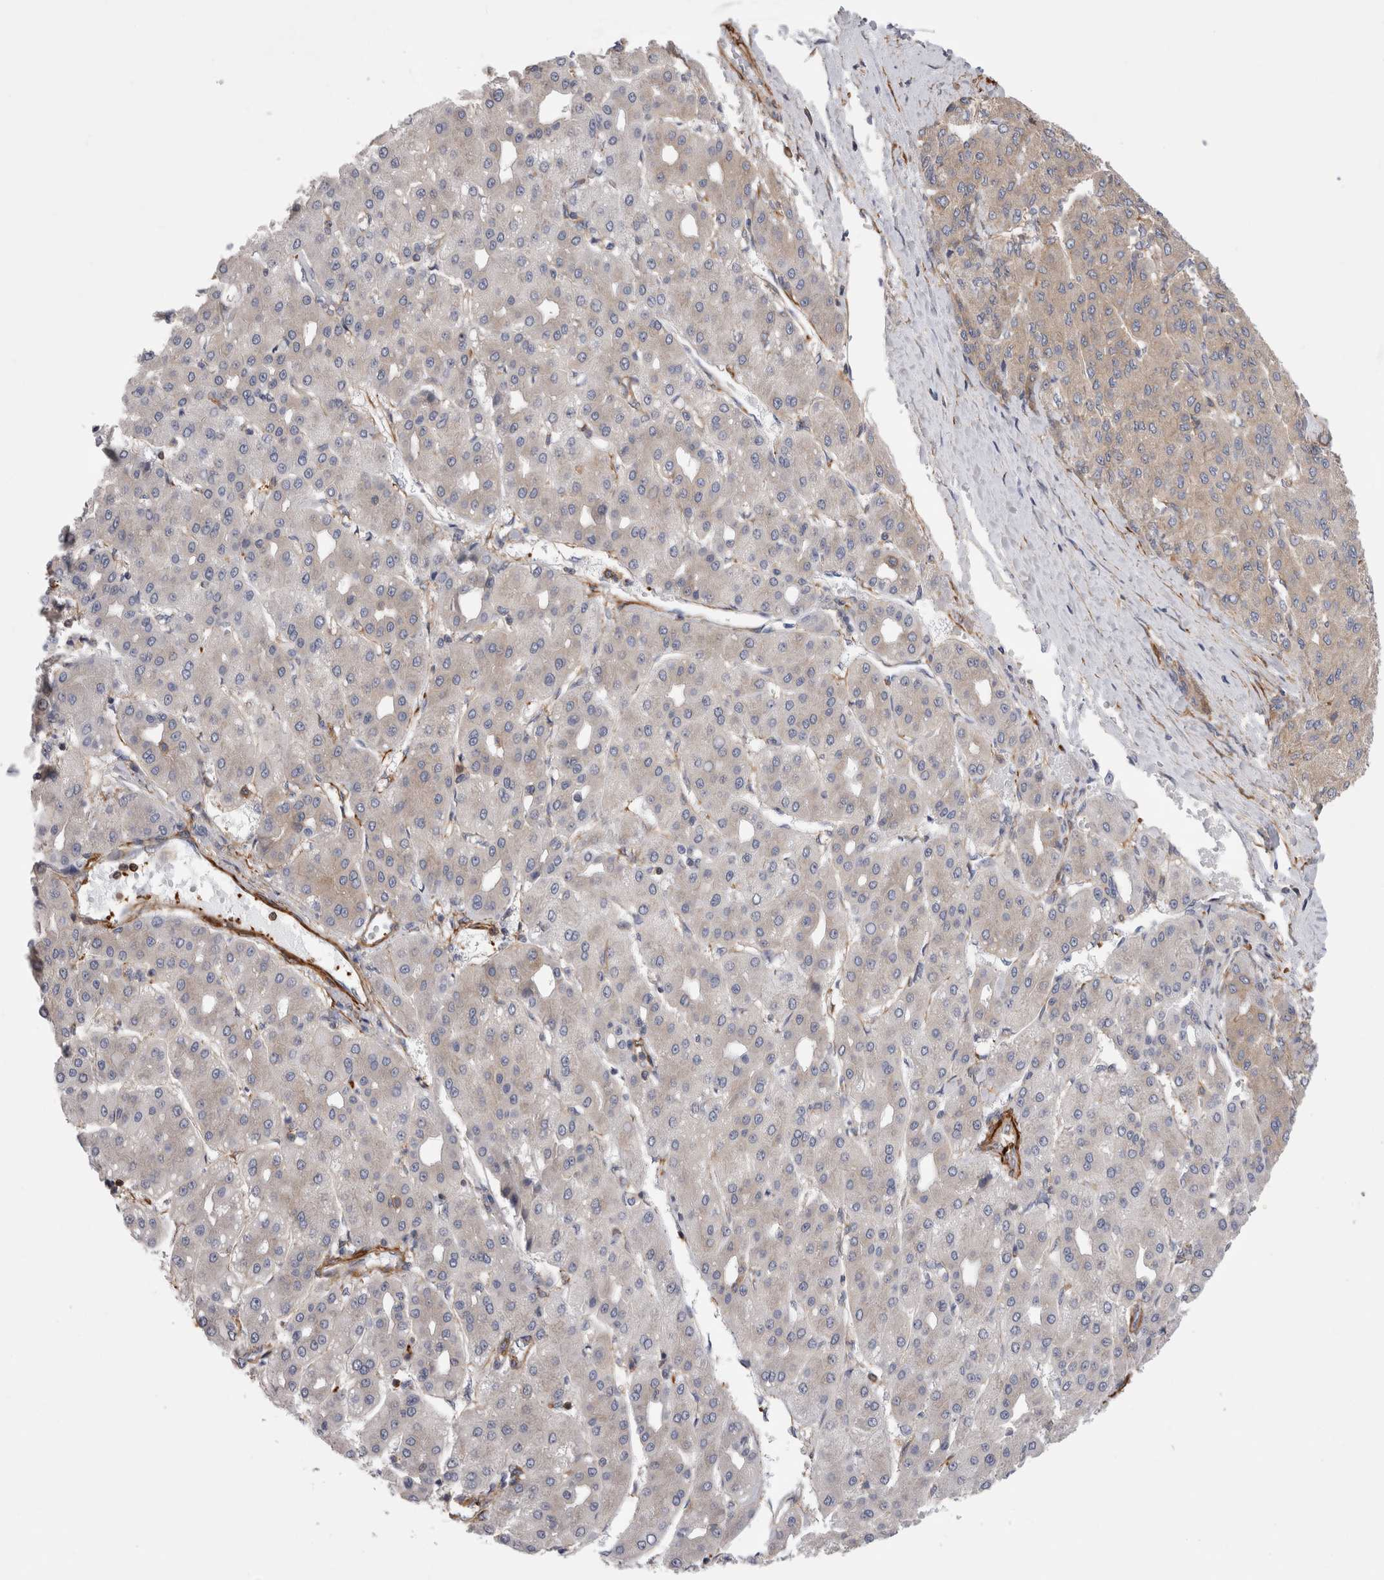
{"staining": {"intensity": "negative", "quantity": "none", "location": "none"}, "tissue": "liver cancer", "cell_type": "Tumor cells", "image_type": "cancer", "snomed": [{"axis": "morphology", "description": "Carcinoma, Hepatocellular, NOS"}, {"axis": "topography", "description": "Liver"}], "caption": "High magnification brightfield microscopy of liver cancer (hepatocellular carcinoma) stained with DAB (3,3'-diaminobenzidine) (brown) and counterstained with hematoxylin (blue): tumor cells show no significant expression.", "gene": "EPRS1", "patient": {"sex": "male", "age": 65}}